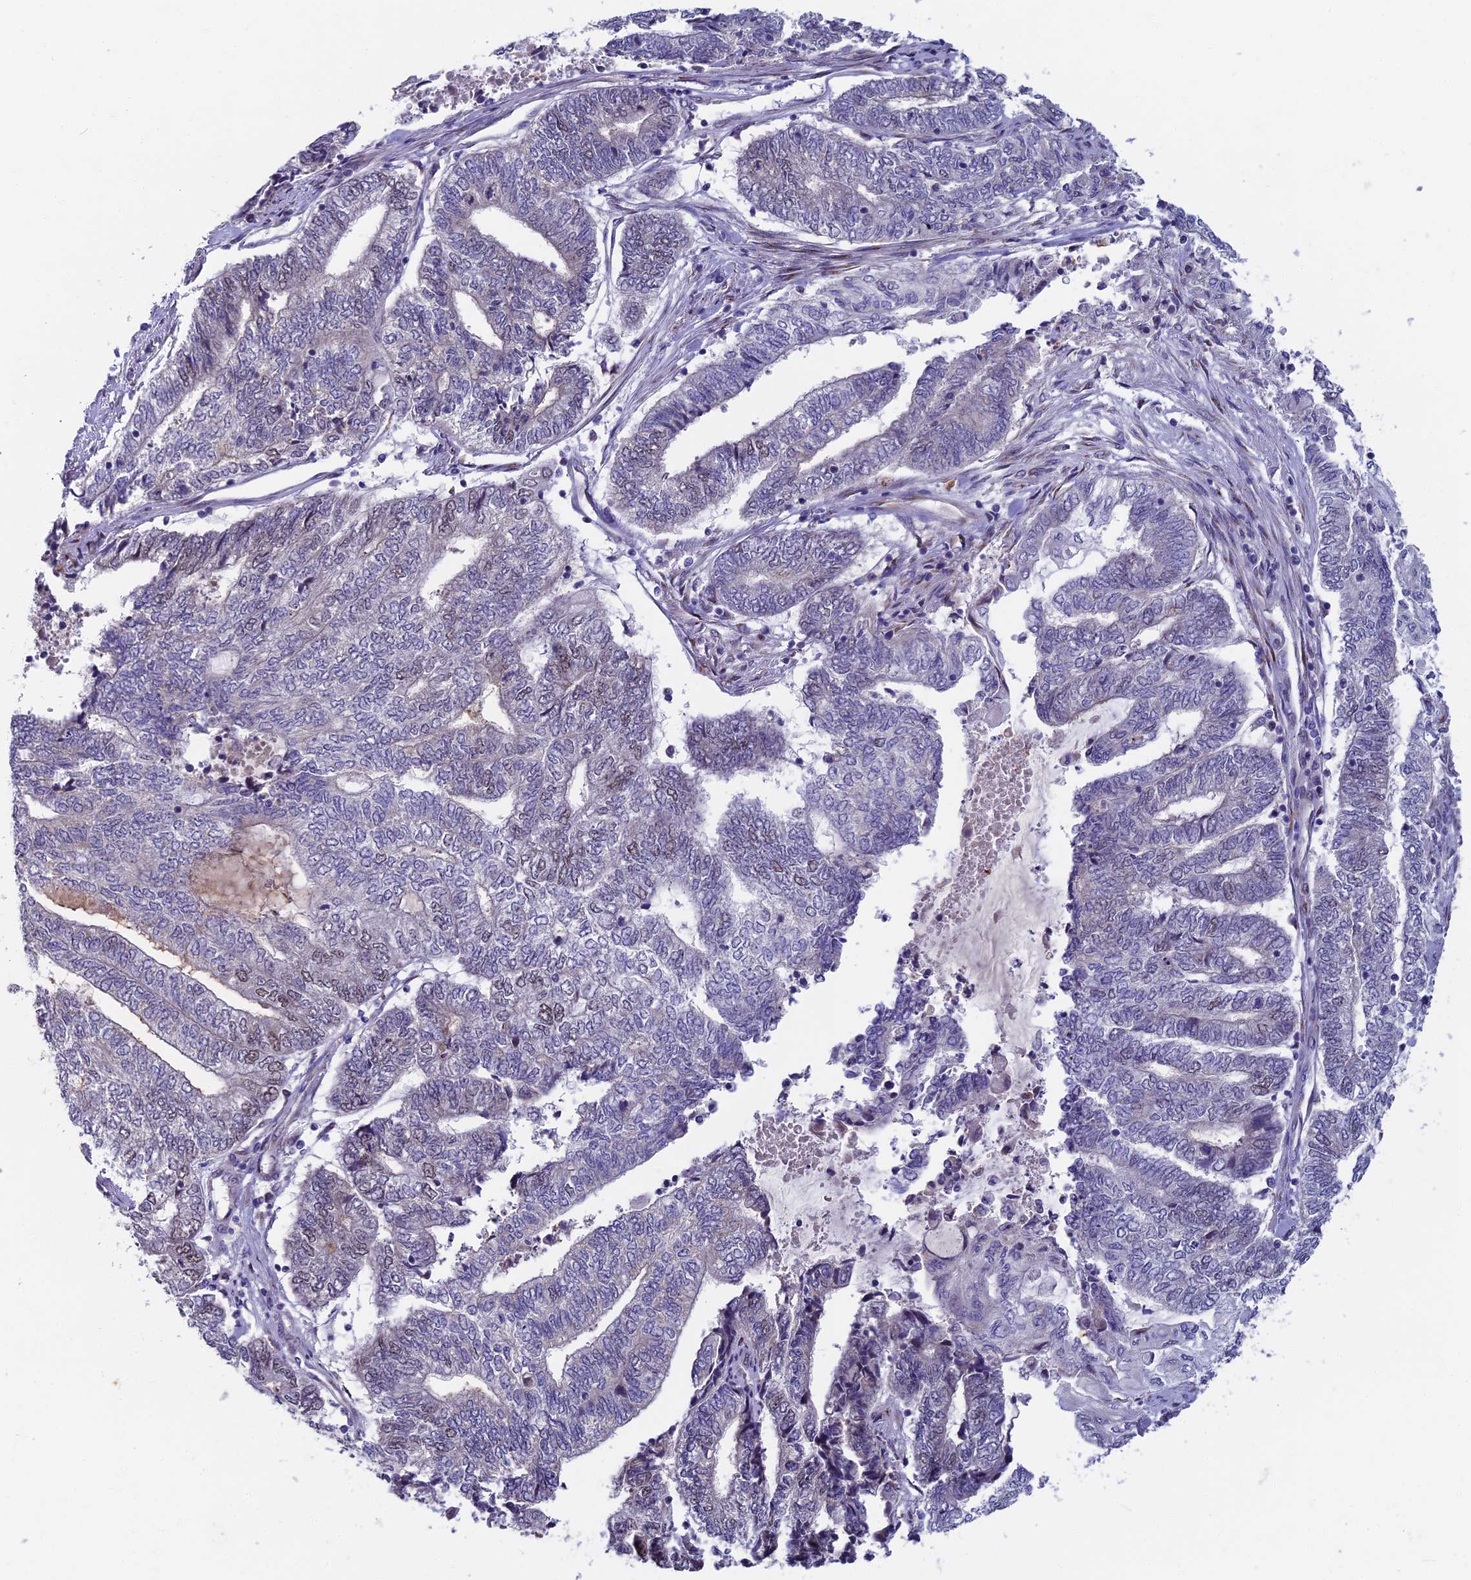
{"staining": {"intensity": "negative", "quantity": "none", "location": "none"}, "tissue": "endometrial cancer", "cell_type": "Tumor cells", "image_type": "cancer", "snomed": [{"axis": "morphology", "description": "Adenocarcinoma, NOS"}, {"axis": "topography", "description": "Uterus"}, {"axis": "topography", "description": "Endometrium"}], "caption": "There is no significant positivity in tumor cells of endometrial cancer (adenocarcinoma).", "gene": "LIG1", "patient": {"sex": "female", "age": 70}}